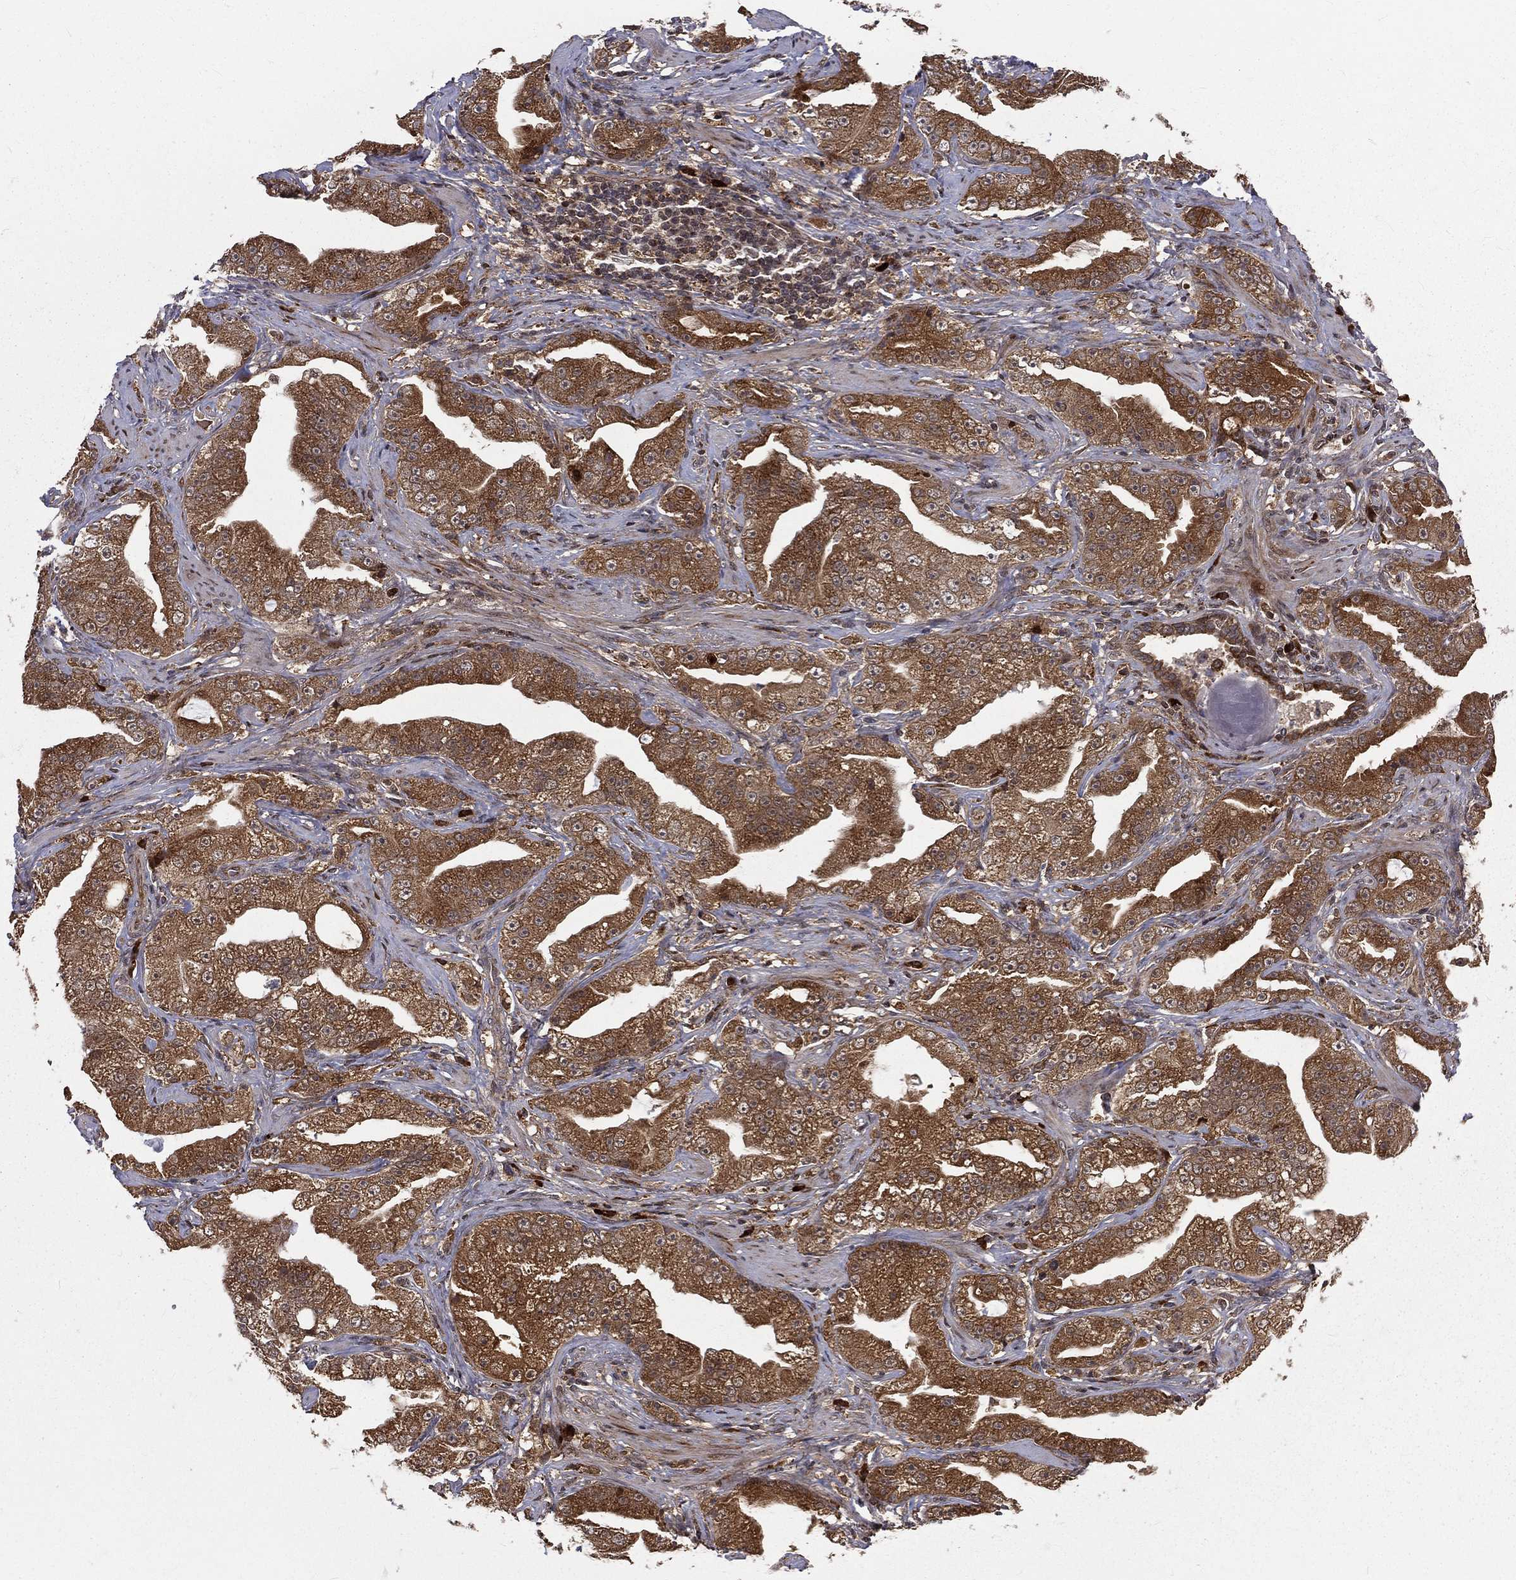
{"staining": {"intensity": "moderate", "quantity": ">75%", "location": "cytoplasmic/membranous"}, "tissue": "prostate cancer", "cell_type": "Tumor cells", "image_type": "cancer", "snomed": [{"axis": "morphology", "description": "Adenocarcinoma, Low grade"}, {"axis": "topography", "description": "Prostate"}], "caption": "Prostate low-grade adenocarcinoma stained for a protein shows moderate cytoplasmic/membranous positivity in tumor cells. The protein is stained brown, and the nuclei are stained in blue (DAB (3,3'-diaminobenzidine) IHC with brightfield microscopy, high magnification).", "gene": "MDM2", "patient": {"sex": "male", "age": 62}}